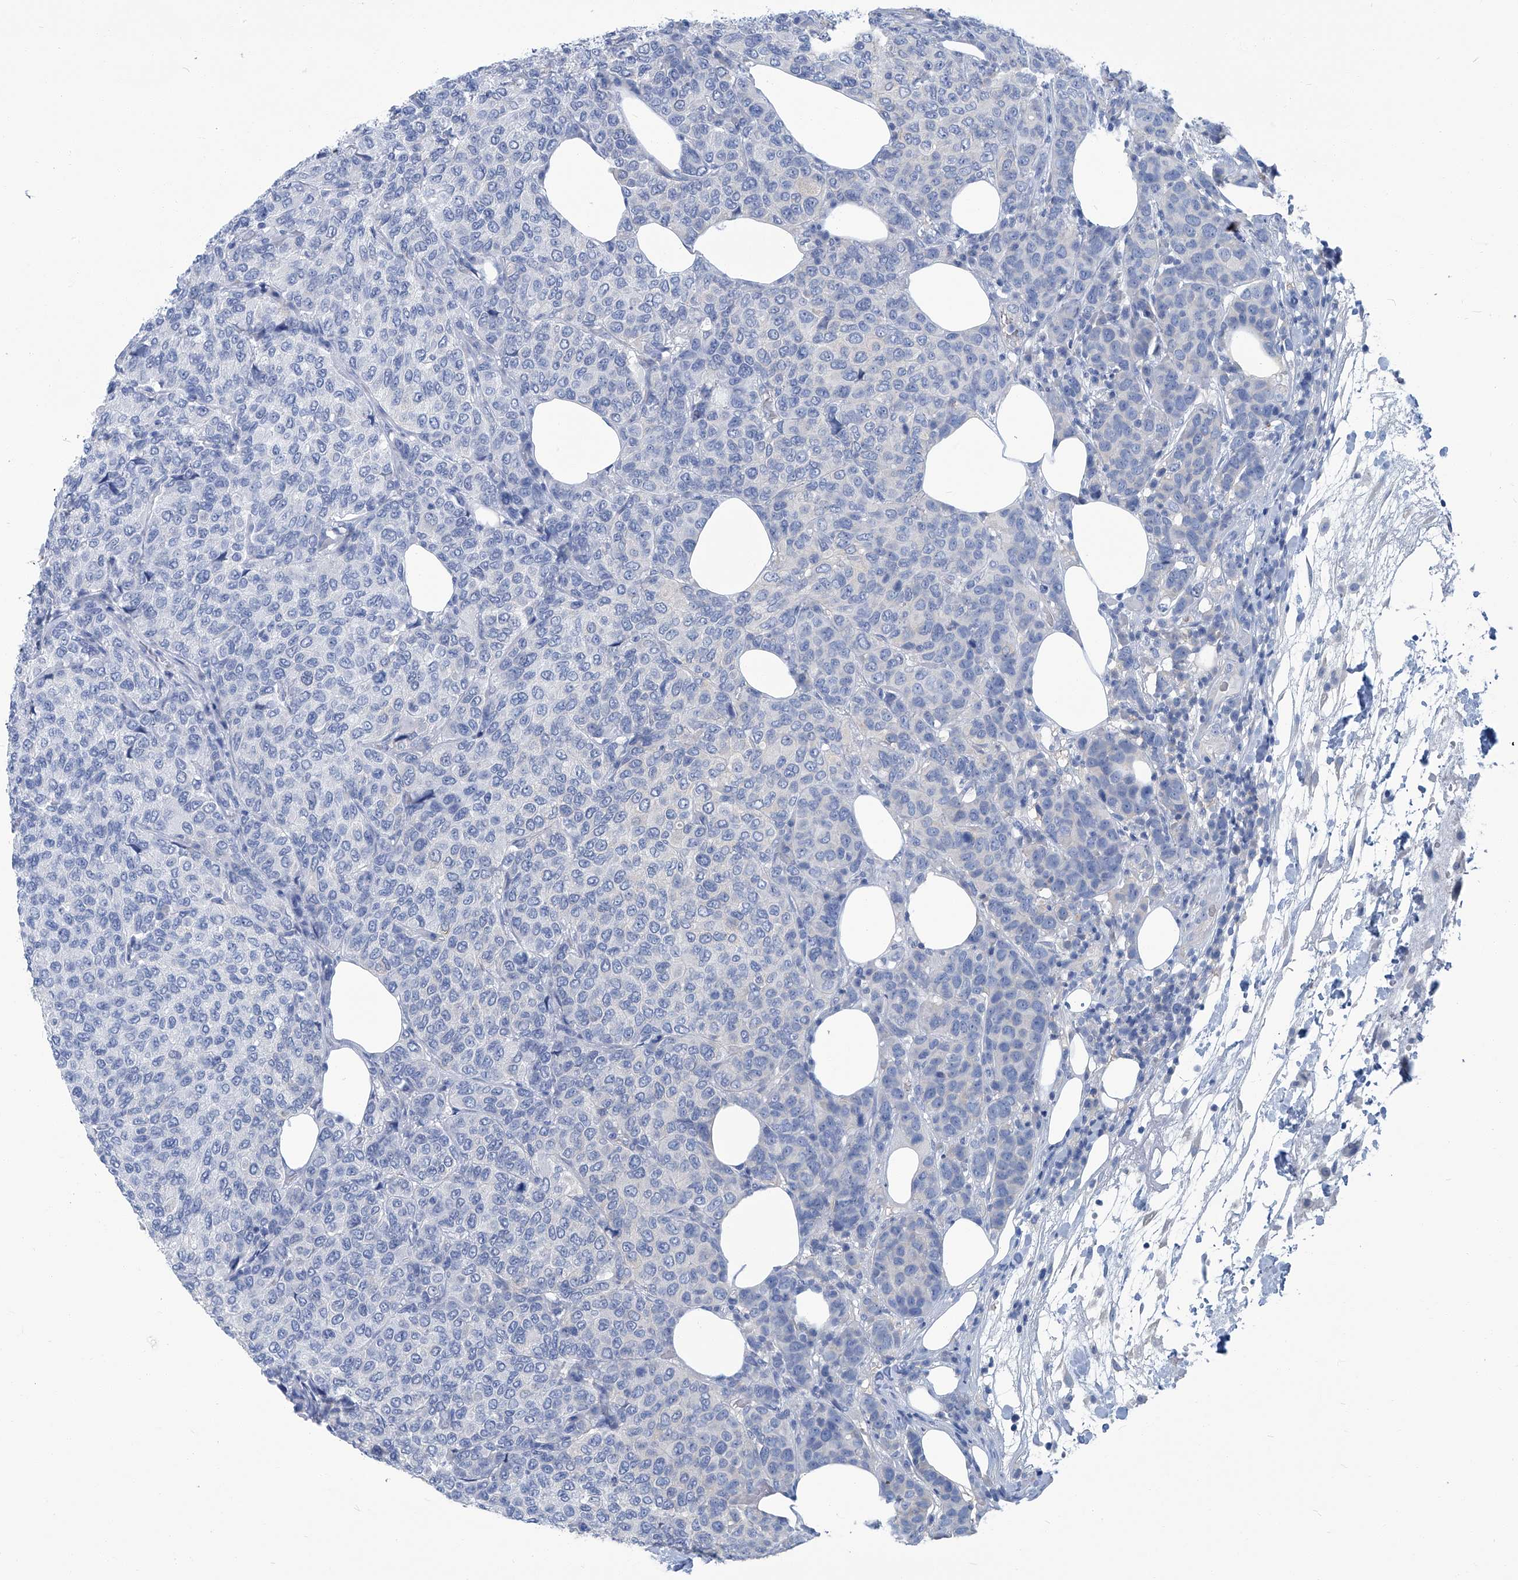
{"staining": {"intensity": "negative", "quantity": "none", "location": "none"}, "tissue": "breast cancer", "cell_type": "Tumor cells", "image_type": "cancer", "snomed": [{"axis": "morphology", "description": "Duct carcinoma"}, {"axis": "topography", "description": "Breast"}], "caption": "This micrograph is of breast cancer (infiltrating ductal carcinoma) stained with immunohistochemistry (IHC) to label a protein in brown with the nuclei are counter-stained blue. There is no positivity in tumor cells.", "gene": "PFKL", "patient": {"sex": "female", "age": 55}}